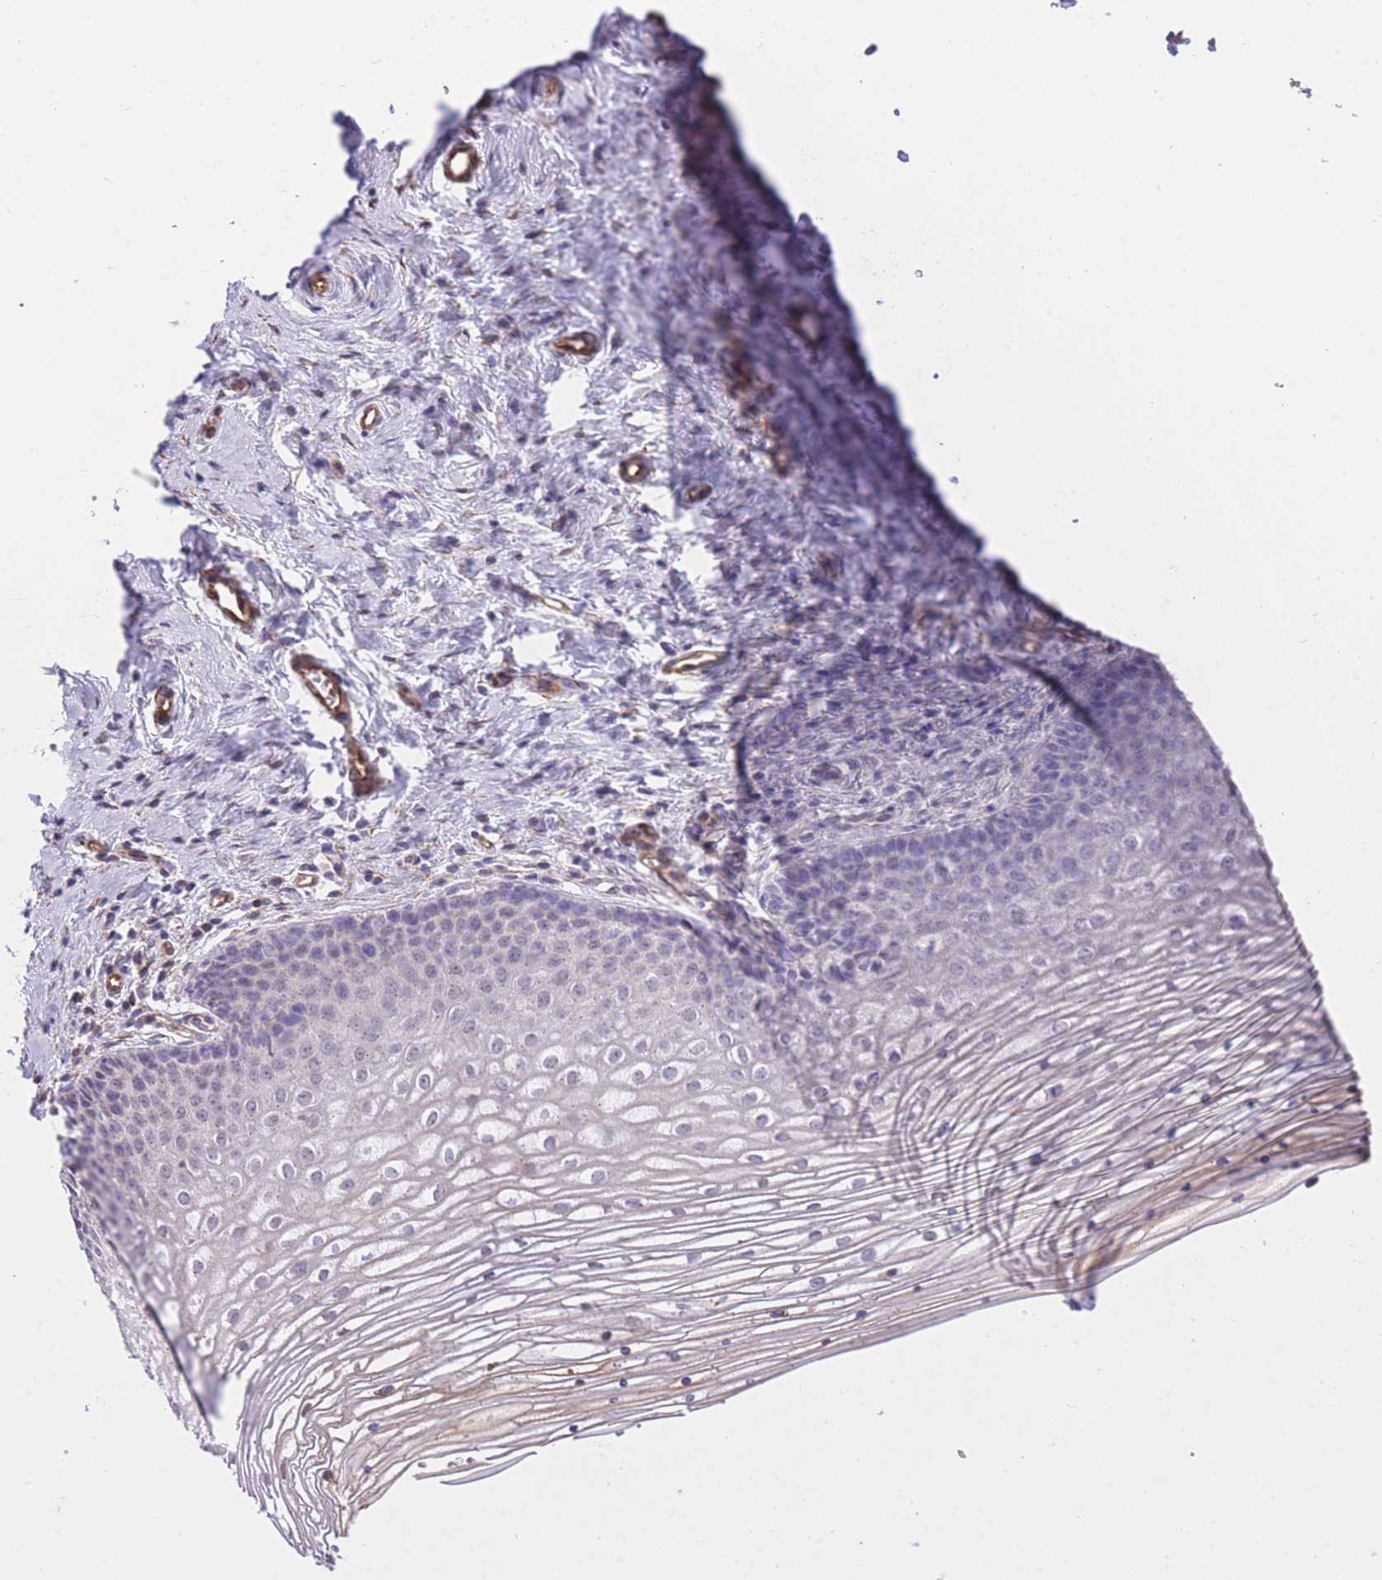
{"staining": {"intensity": "negative", "quantity": "none", "location": "none"}, "tissue": "cervix", "cell_type": "Glandular cells", "image_type": "normal", "snomed": [{"axis": "morphology", "description": "Normal tissue, NOS"}, {"axis": "topography", "description": "Cervix"}], "caption": "A high-resolution micrograph shows IHC staining of normal cervix, which exhibits no significant positivity in glandular cells. Nuclei are stained in blue.", "gene": "PSG11", "patient": {"sex": "female", "age": 47}}